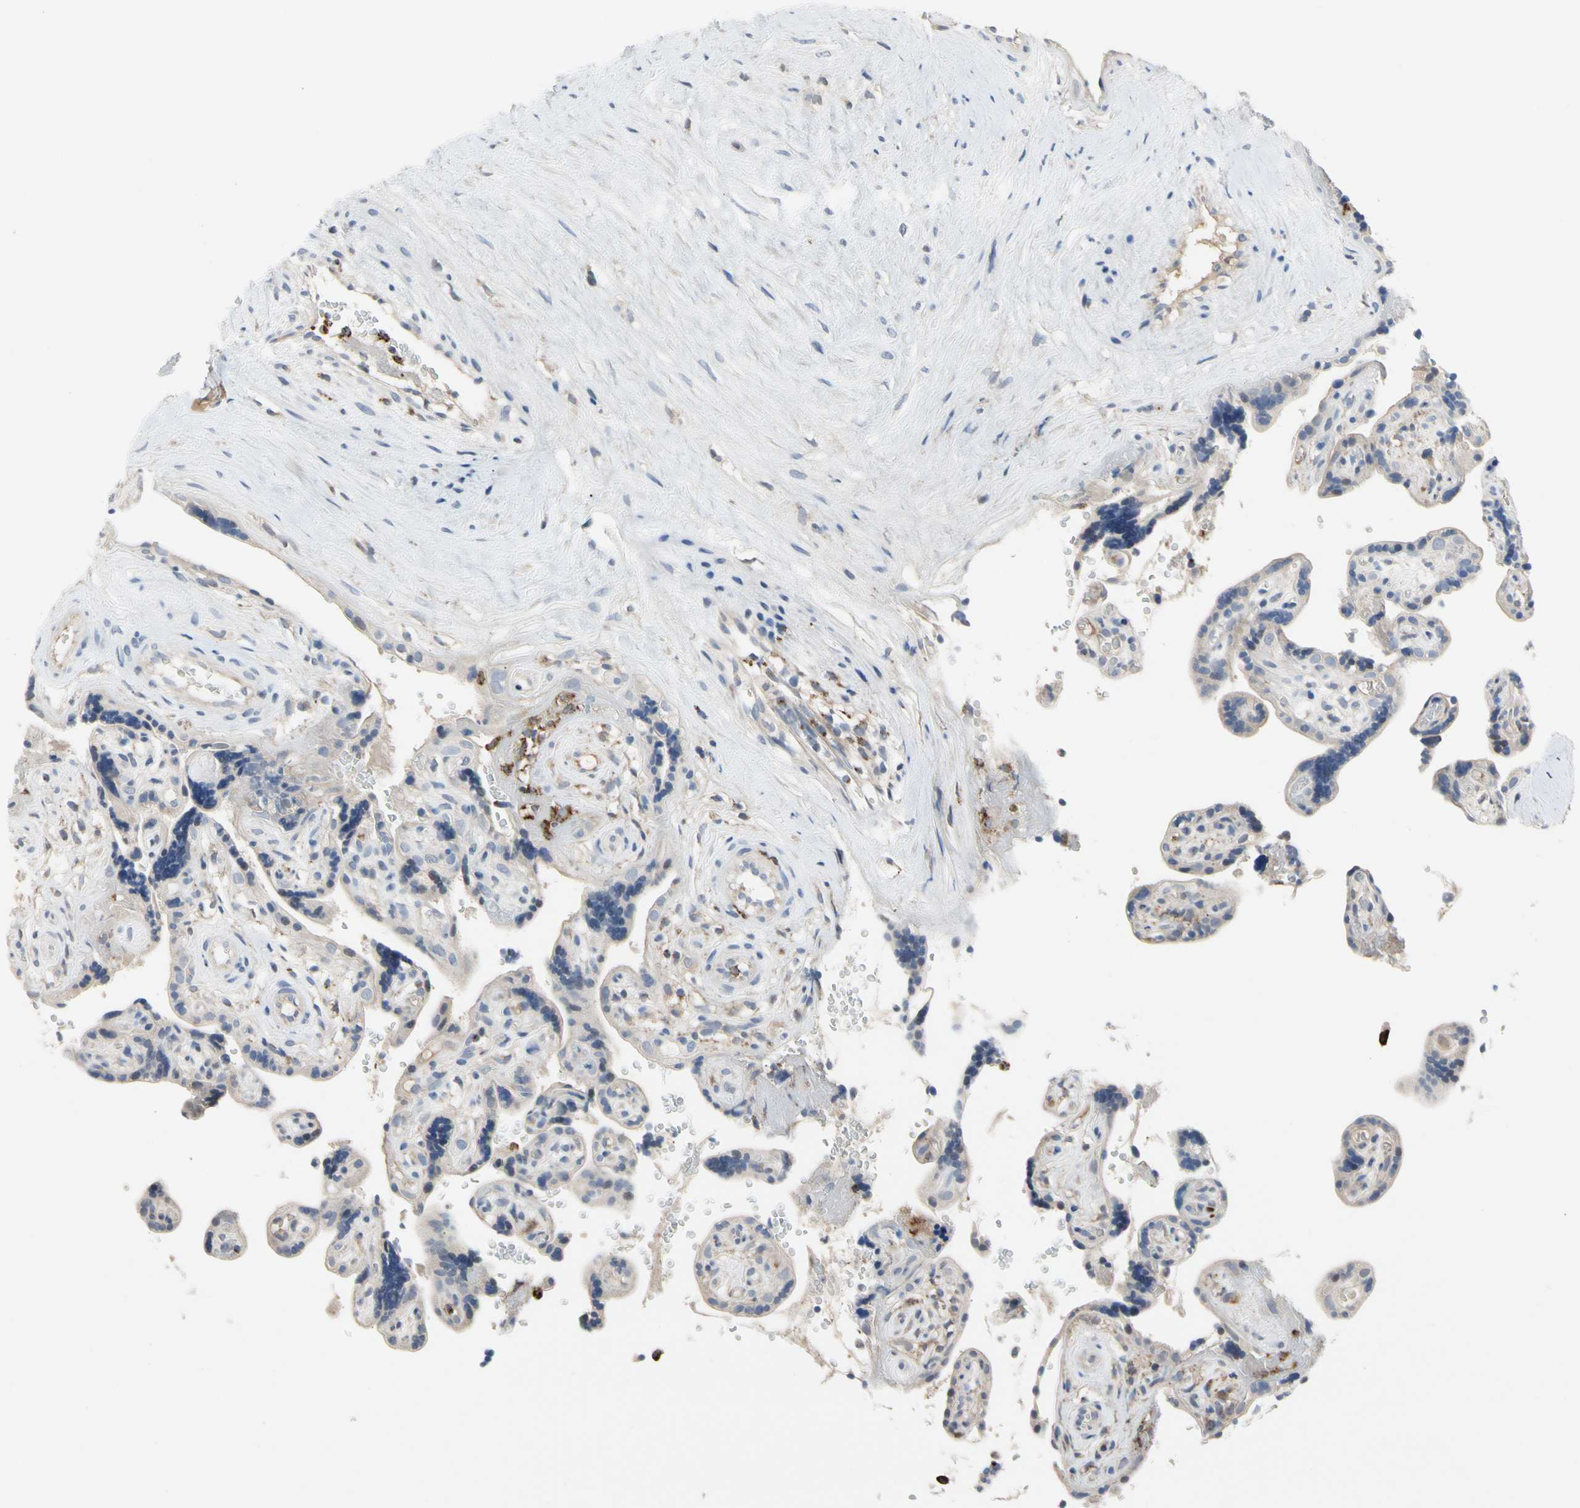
{"staining": {"intensity": "negative", "quantity": "none", "location": "none"}, "tissue": "placenta", "cell_type": "Decidual cells", "image_type": "normal", "snomed": [{"axis": "morphology", "description": "Normal tissue, NOS"}, {"axis": "topography", "description": "Placenta"}], "caption": "Human placenta stained for a protein using immunohistochemistry (IHC) shows no expression in decidual cells.", "gene": "ADA2", "patient": {"sex": "female", "age": 30}}